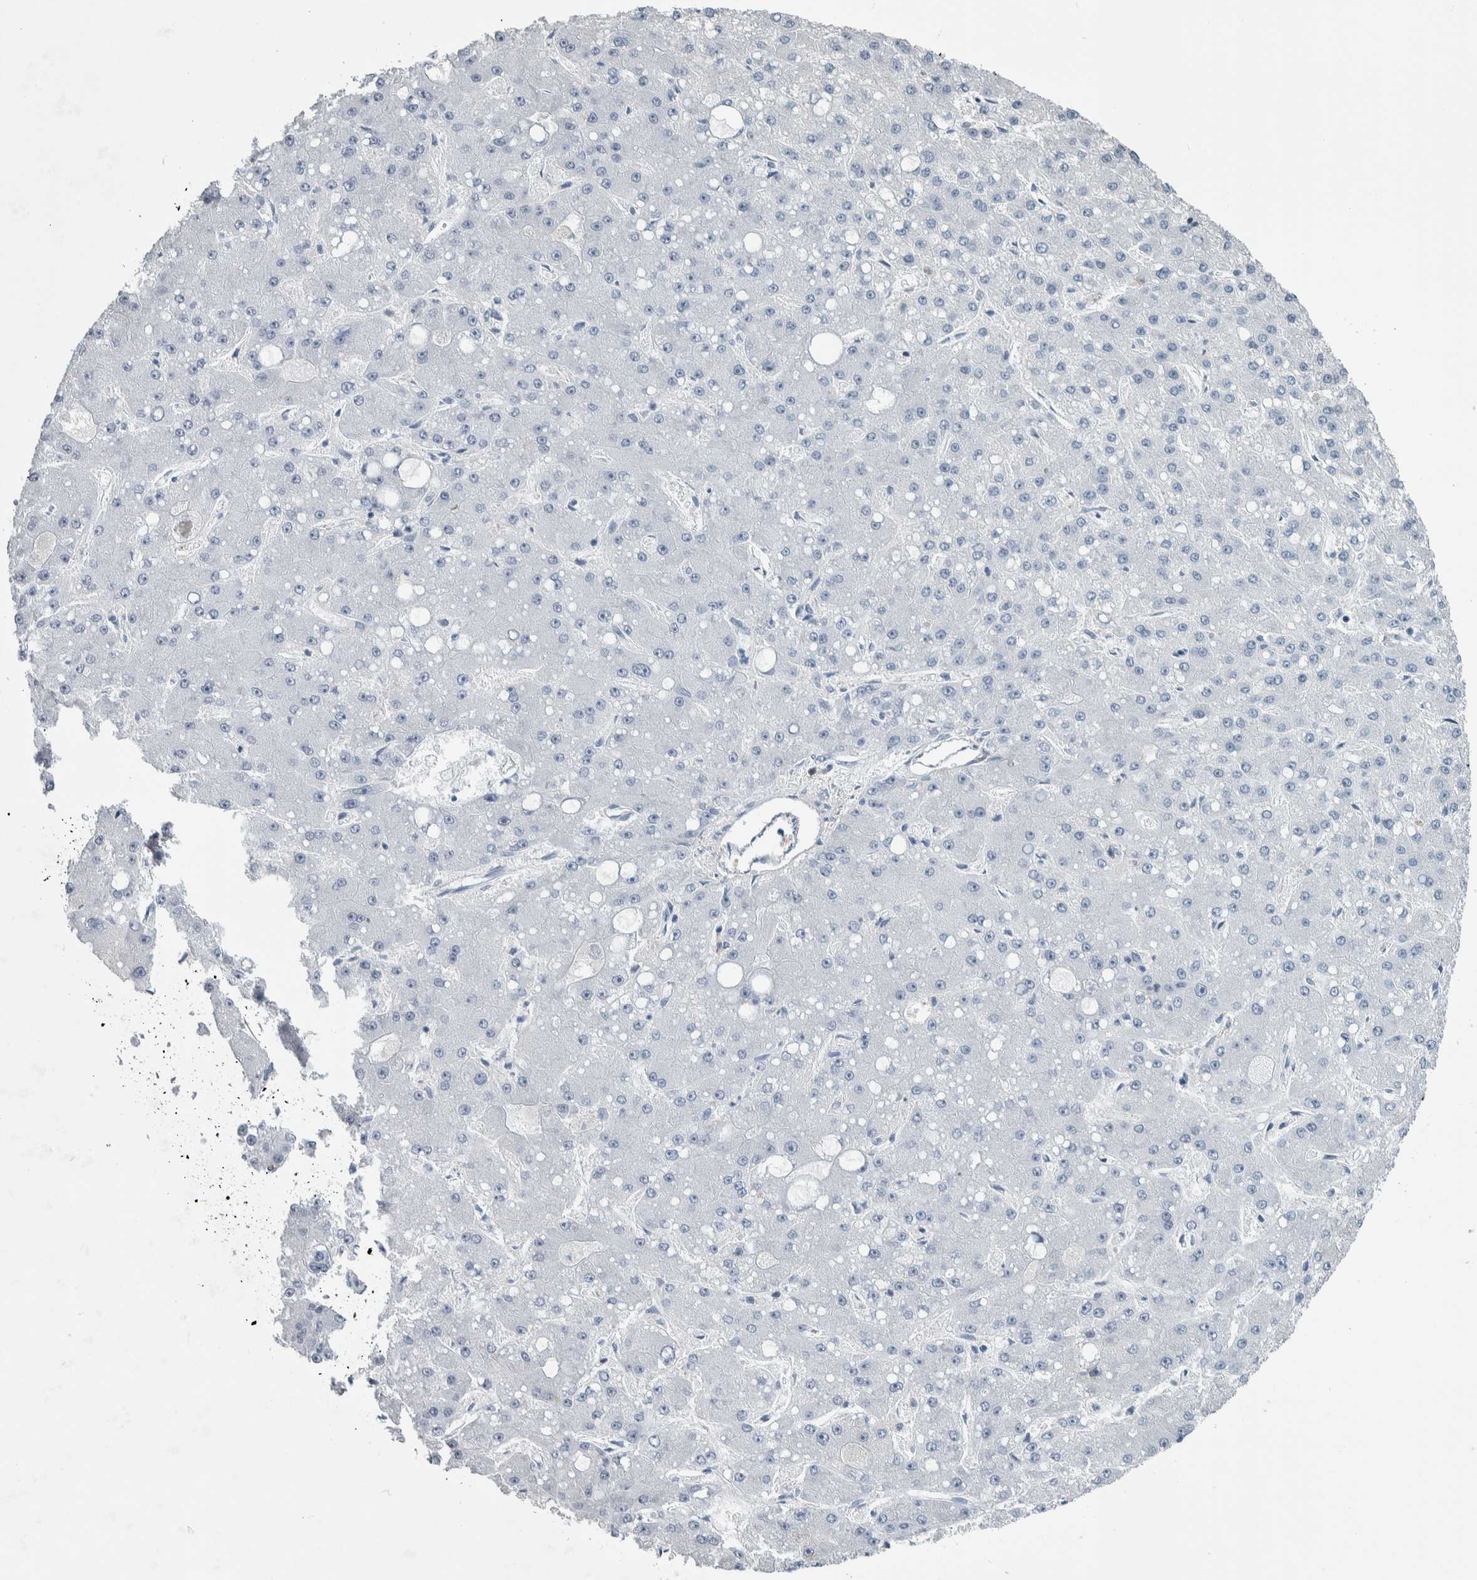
{"staining": {"intensity": "negative", "quantity": "none", "location": "none"}, "tissue": "liver cancer", "cell_type": "Tumor cells", "image_type": "cancer", "snomed": [{"axis": "morphology", "description": "Carcinoma, Hepatocellular, NOS"}, {"axis": "topography", "description": "Liver"}], "caption": "IHC image of neoplastic tissue: liver cancer (hepatocellular carcinoma) stained with DAB reveals no significant protein positivity in tumor cells.", "gene": "SKAP2", "patient": {"sex": "male", "age": 67}}